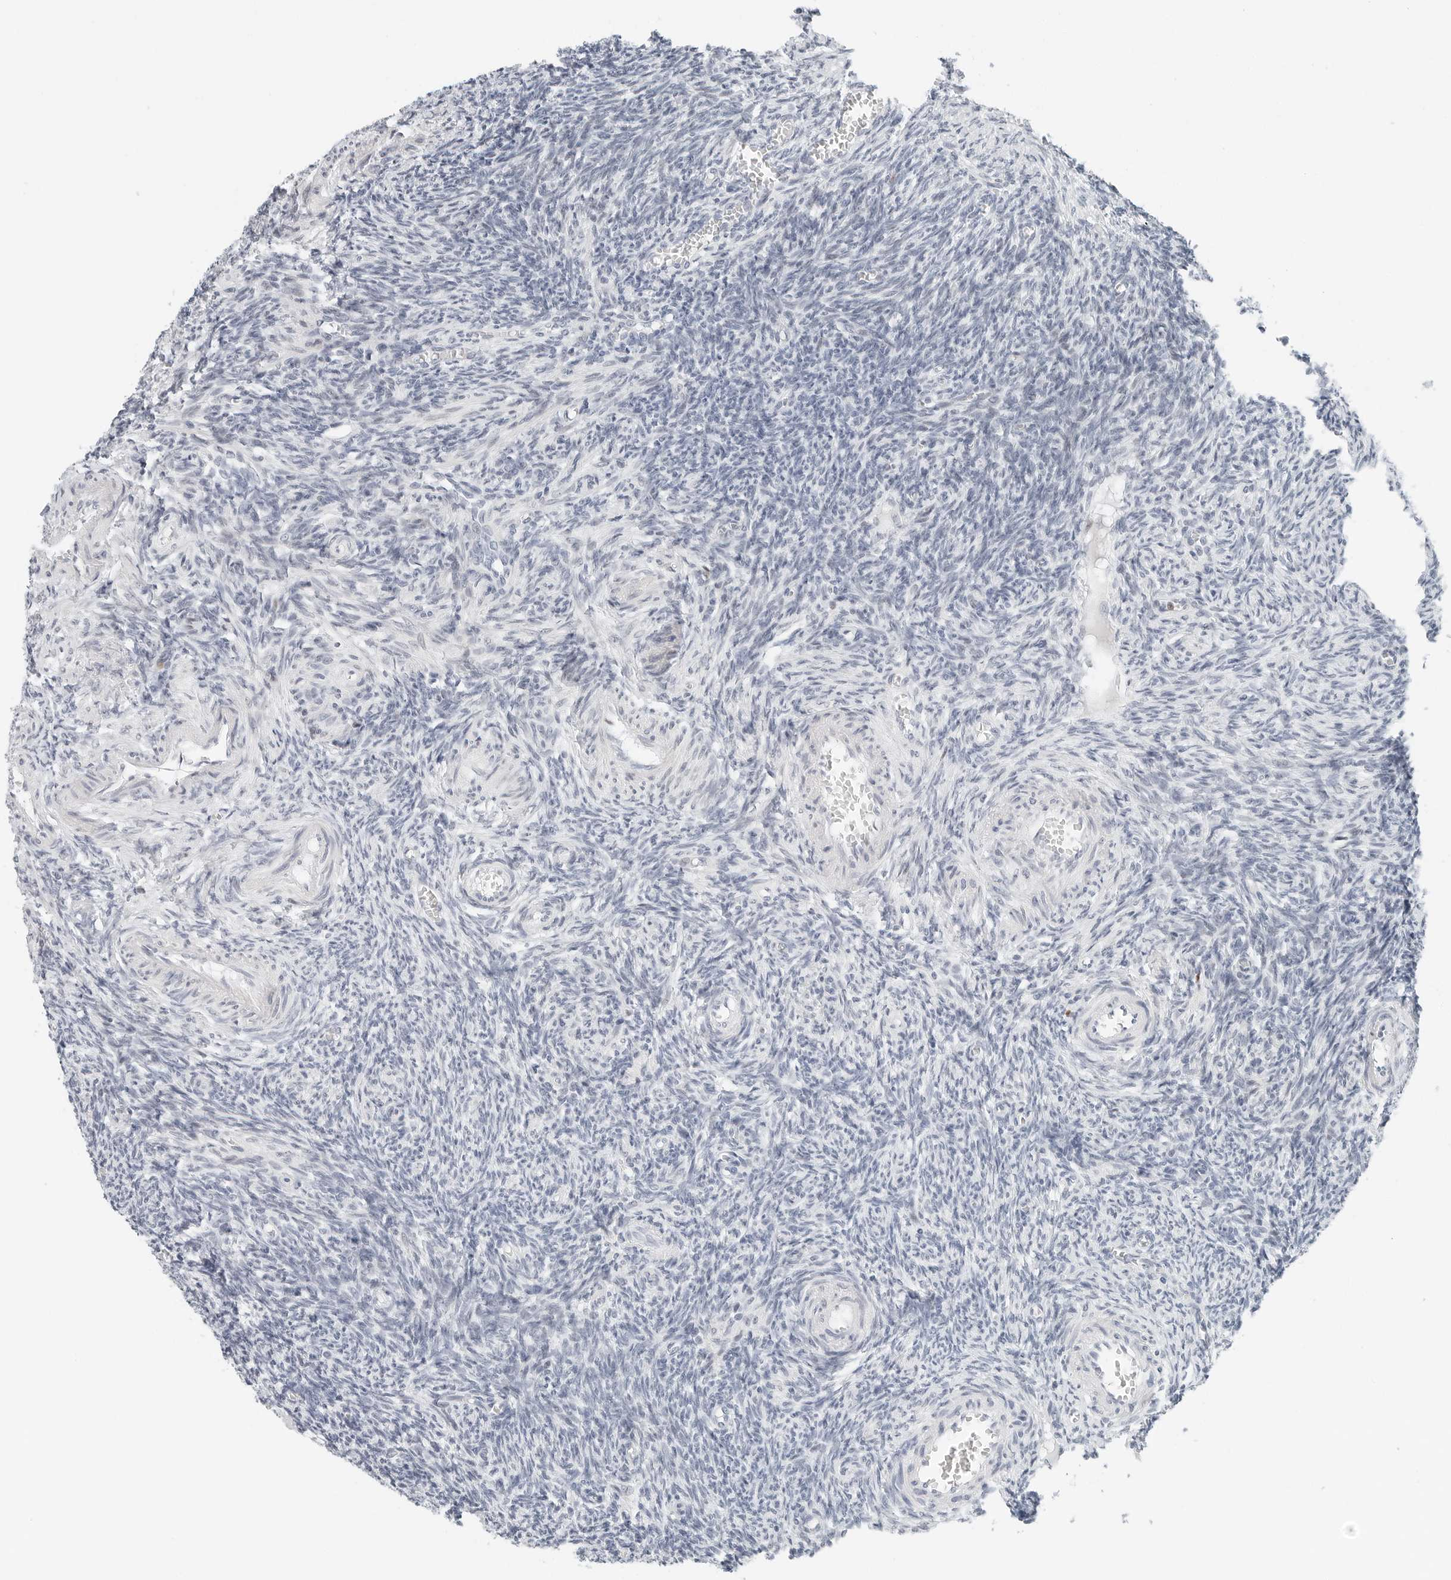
{"staining": {"intensity": "negative", "quantity": "none", "location": "none"}, "tissue": "ovary", "cell_type": "Ovarian stroma cells", "image_type": "normal", "snomed": [{"axis": "morphology", "description": "Normal tissue, NOS"}, {"axis": "topography", "description": "Ovary"}], "caption": "The micrograph displays no significant expression in ovarian stroma cells of ovary. (Brightfield microscopy of DAB immunohistochemistry (IHC) at high magnification).", "gene": "NTMT2", "patient": {"sex": "female", "age": 27}}